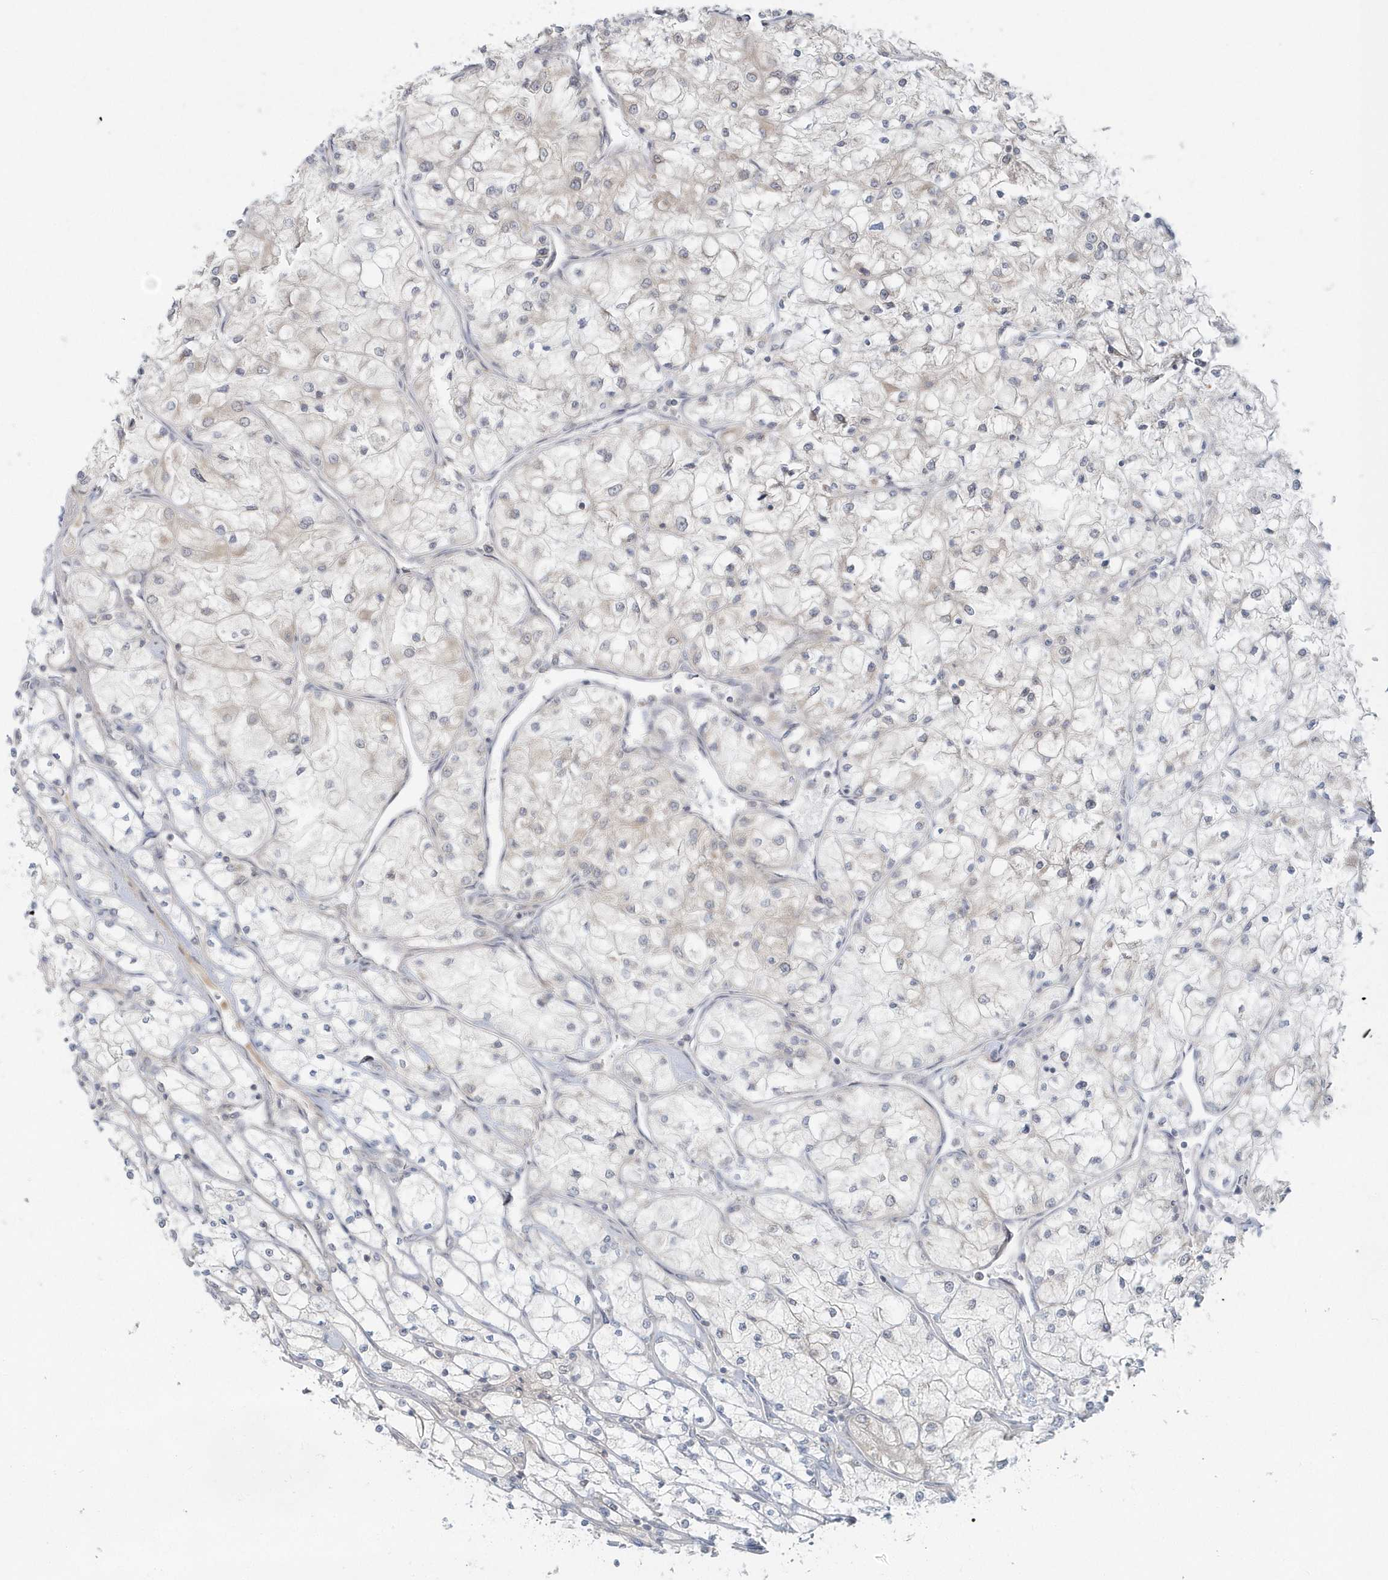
{"staining": {"intensity": "negative", "quantity": "none", "location": "none"}, "tissue": "renal cancer", "cell_type": "Tumor cells", "image_type": "cancer", "snomed": [{"axis": "morphology", "description": "Adenocarcinoma, NOS"}, {"axis": "topography", "description": "Kidney"}], "caption": "DAB immunohistochemical staining of adenocarcinoma (renal) reveals no significant positivity in tumor cells.", "gene": "BLTP3A", "patient": {"sex": "male", "age": 80}}